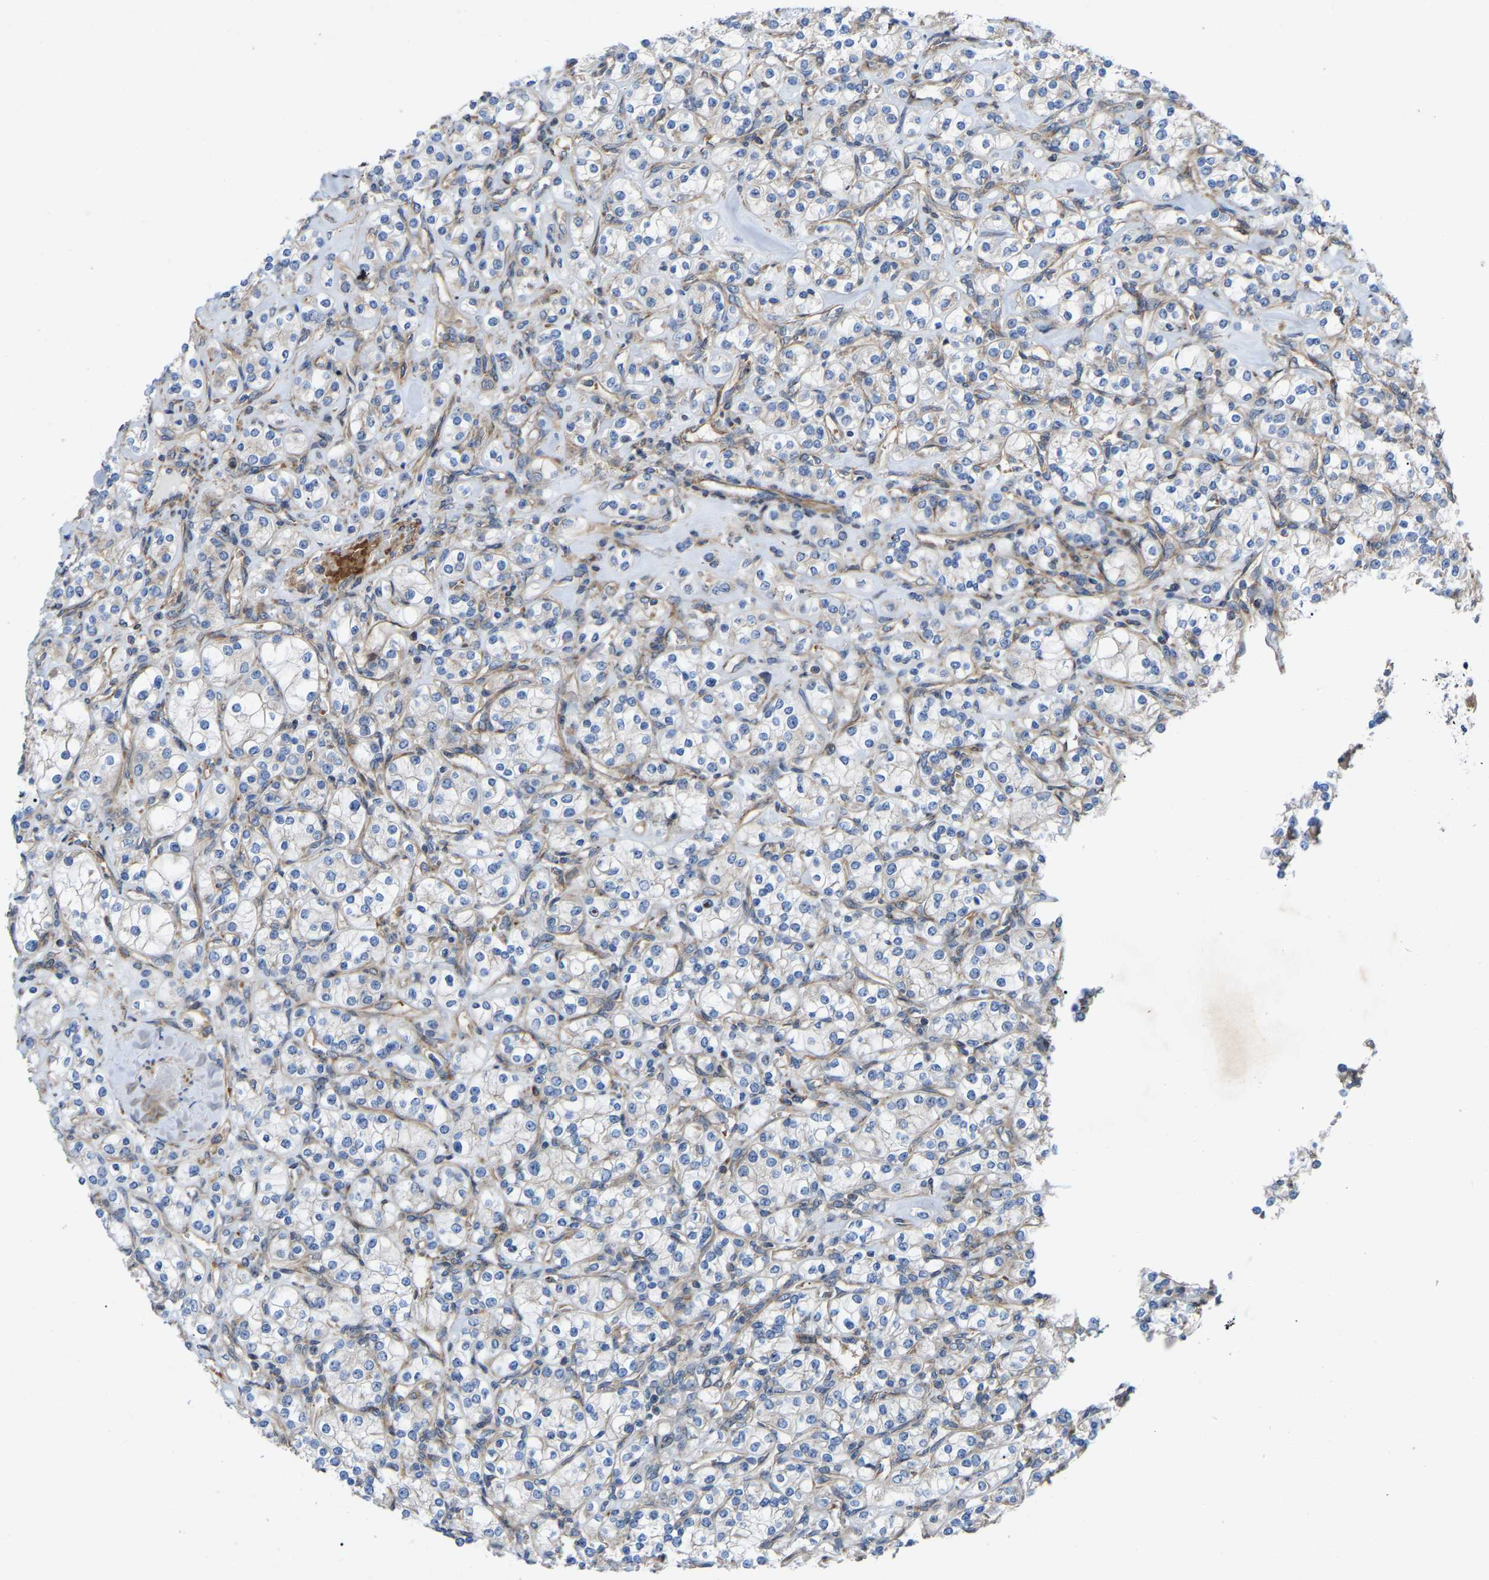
{"staining": {"intensity": "negative", "quantity": "none", "location": "none"}, "tissue": "renal cancer", "cell_type": "Tumor cells", "image_type": "cancer", "snomed": [{"axis": "morphology", "description": "Adenocarcinoma, NOS"}, {"axis": "topography", "description": "Kidney"}], "caption": "A high-resolution image shows immunohistochemistry staining of renal adenocarcinoma, which demonstrates no significant expression in tumor cells.", "gene": "TOR1B", "patient": {"sex": "male", "age": 77}}